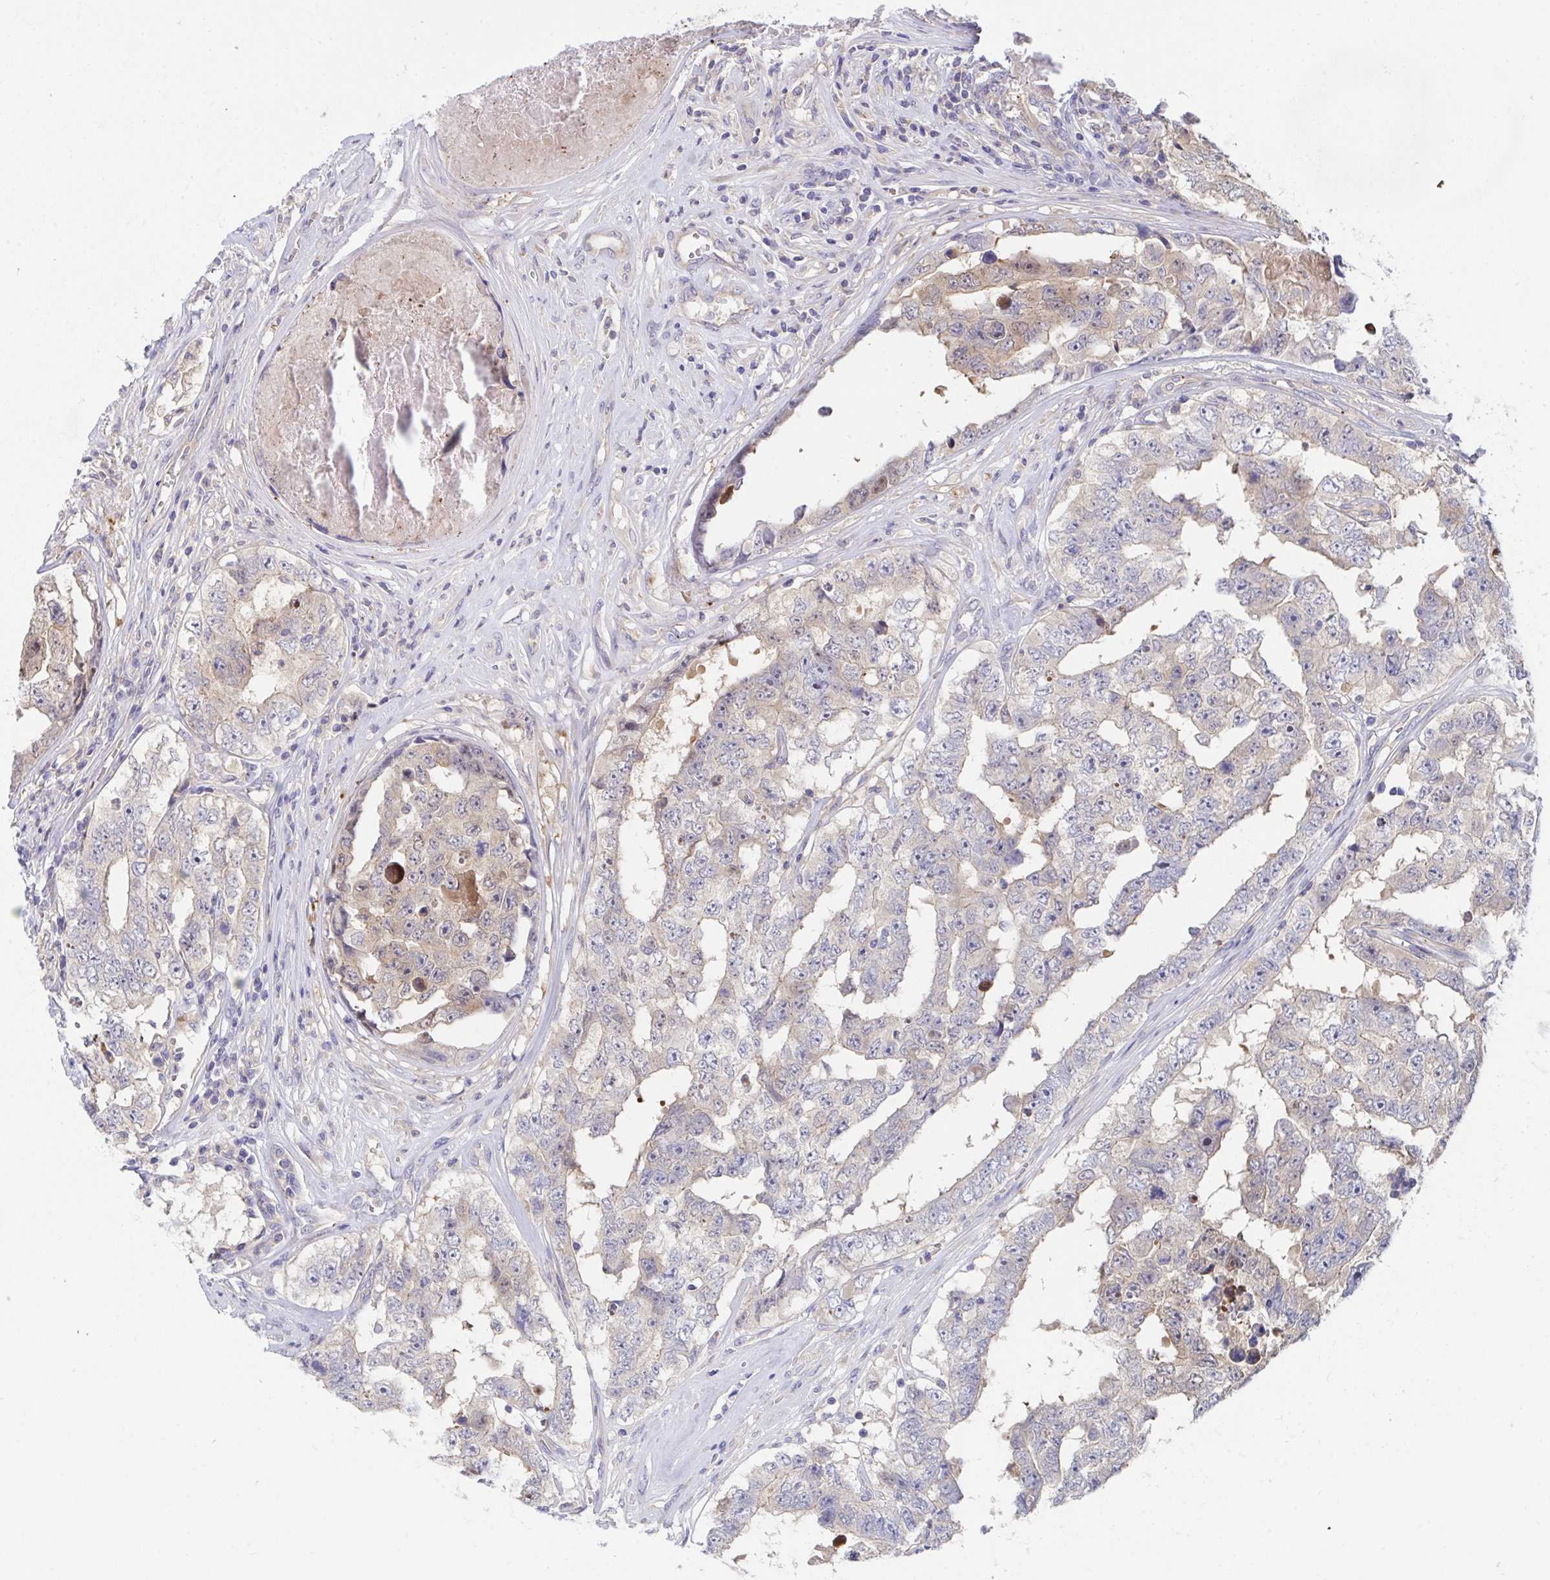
{"staining": {"intensity": "weak", "quantity": "25%-75%", "location": "cytoplasmic/membranous,nuclear"}, "tissue": "testis cancer", "cell_type": "Tumor cells", "image_type": "cancer", "snomed": [{"axis": "morphology", "description": "Normal tissue, NOS"}, {"axis": "morphology", "description": "Carcinoma, Embryonal, NOS"}, {"axis": "topography", "description": "Testis"}, {"axis": "topography", "description": "Epididymis"}], "caption": "There is low levels of weak cytoplasmic/membranous and nuclear staining in tumor cells of testis cancer, as demonstrated by immunohistochemical staining (brown color).", "gene": "P2RX3", "patient": {"sex": "male", "age": 25}}